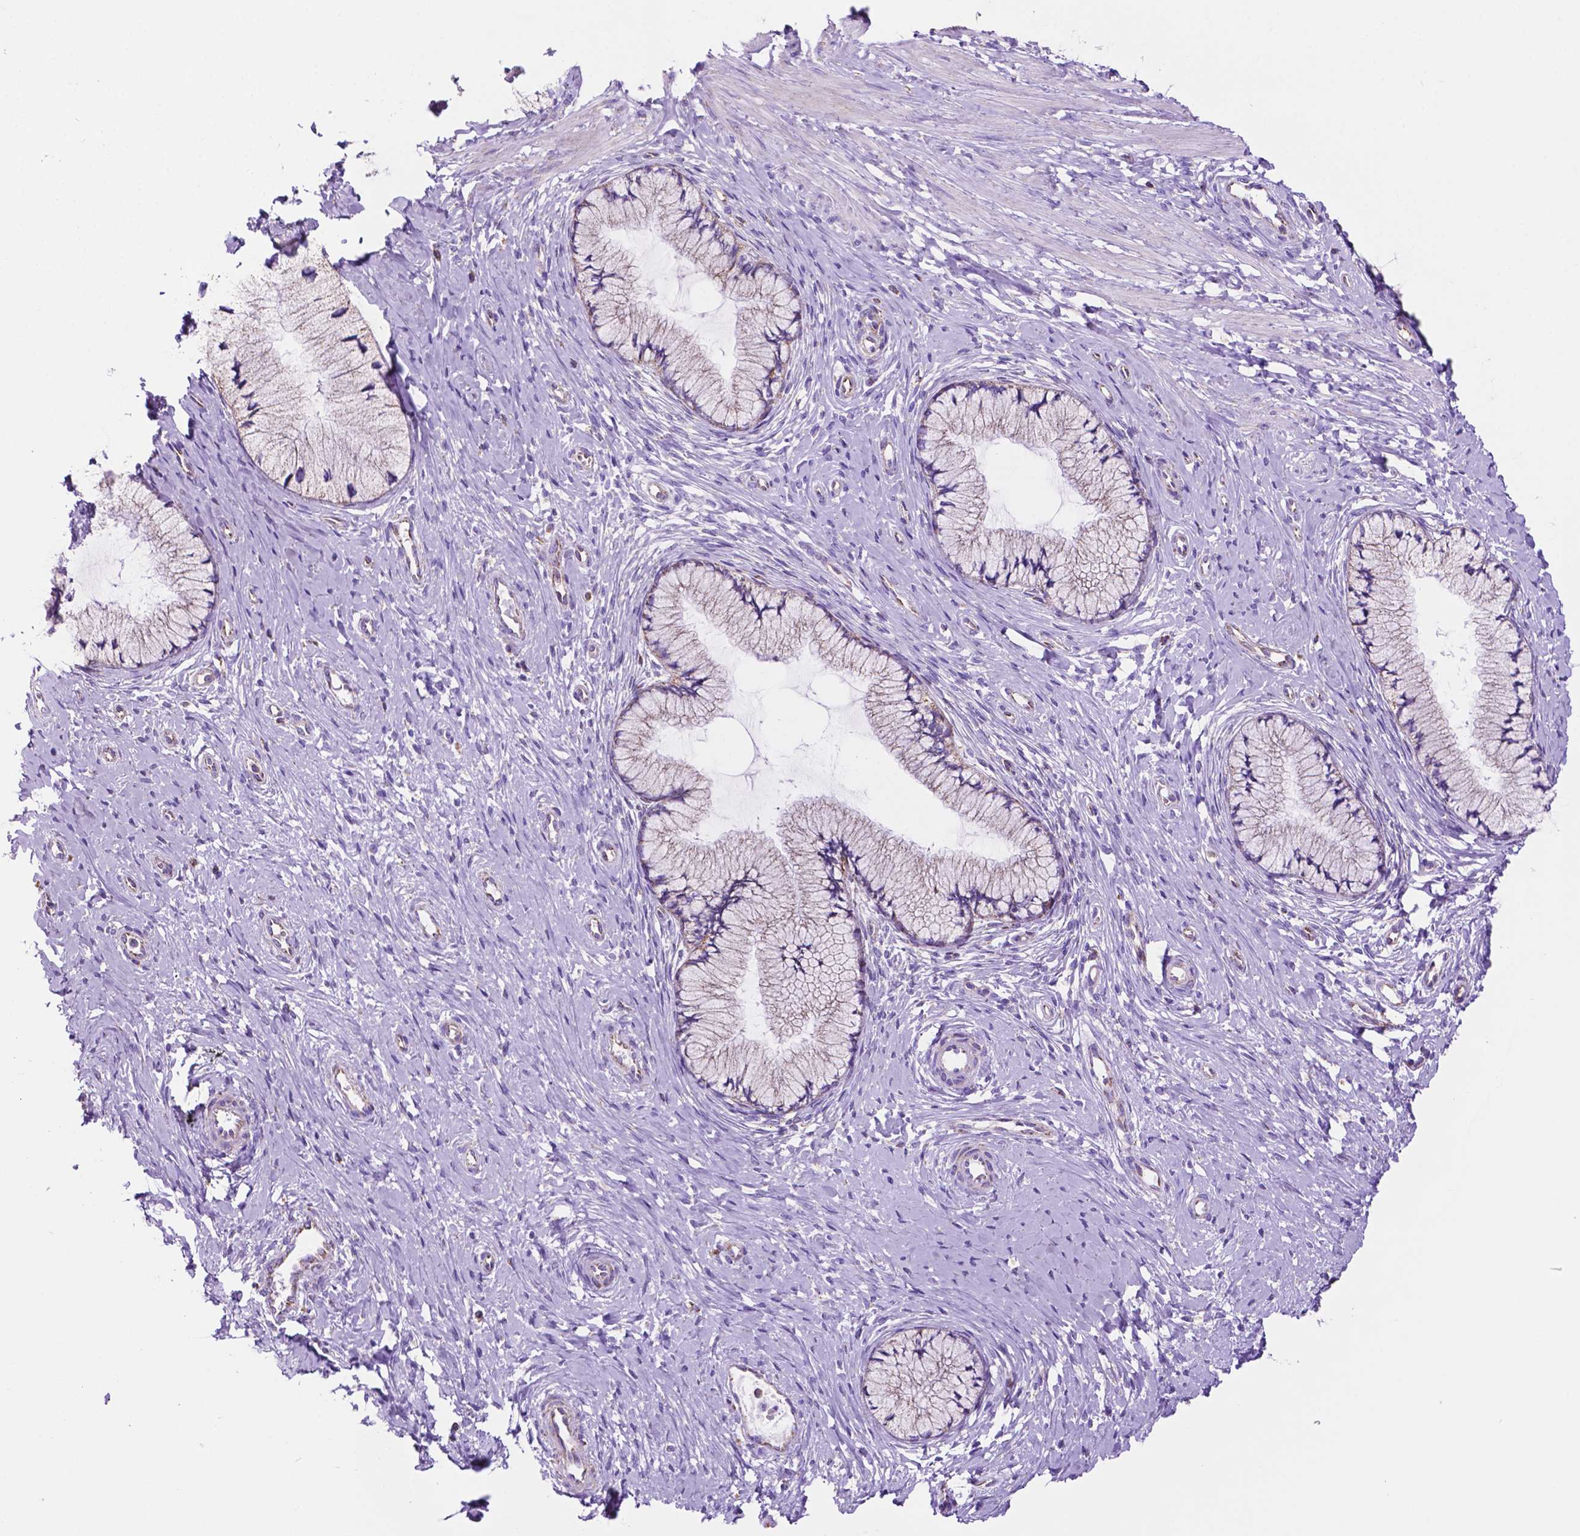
{"staining": {"intensity": "negative", "quantity": "none", "location": "none"}, "tissue": "cervix", "cell_type": "Glandular cells", "image_type": "normal", "snomed": [{"axis": "morphology", "description": "Normal tissue, NOS"}, {"axis": "topography", "description": "Cervix"}], "caption": "Immunohistochemistry histopathology image of normal human cervix stained for a protein (brown), which displays no expression in glandular cells. Nuclei are stained in blue.", "gene": "GDPD5", "patient": {"sex": "female", "age": 37}}